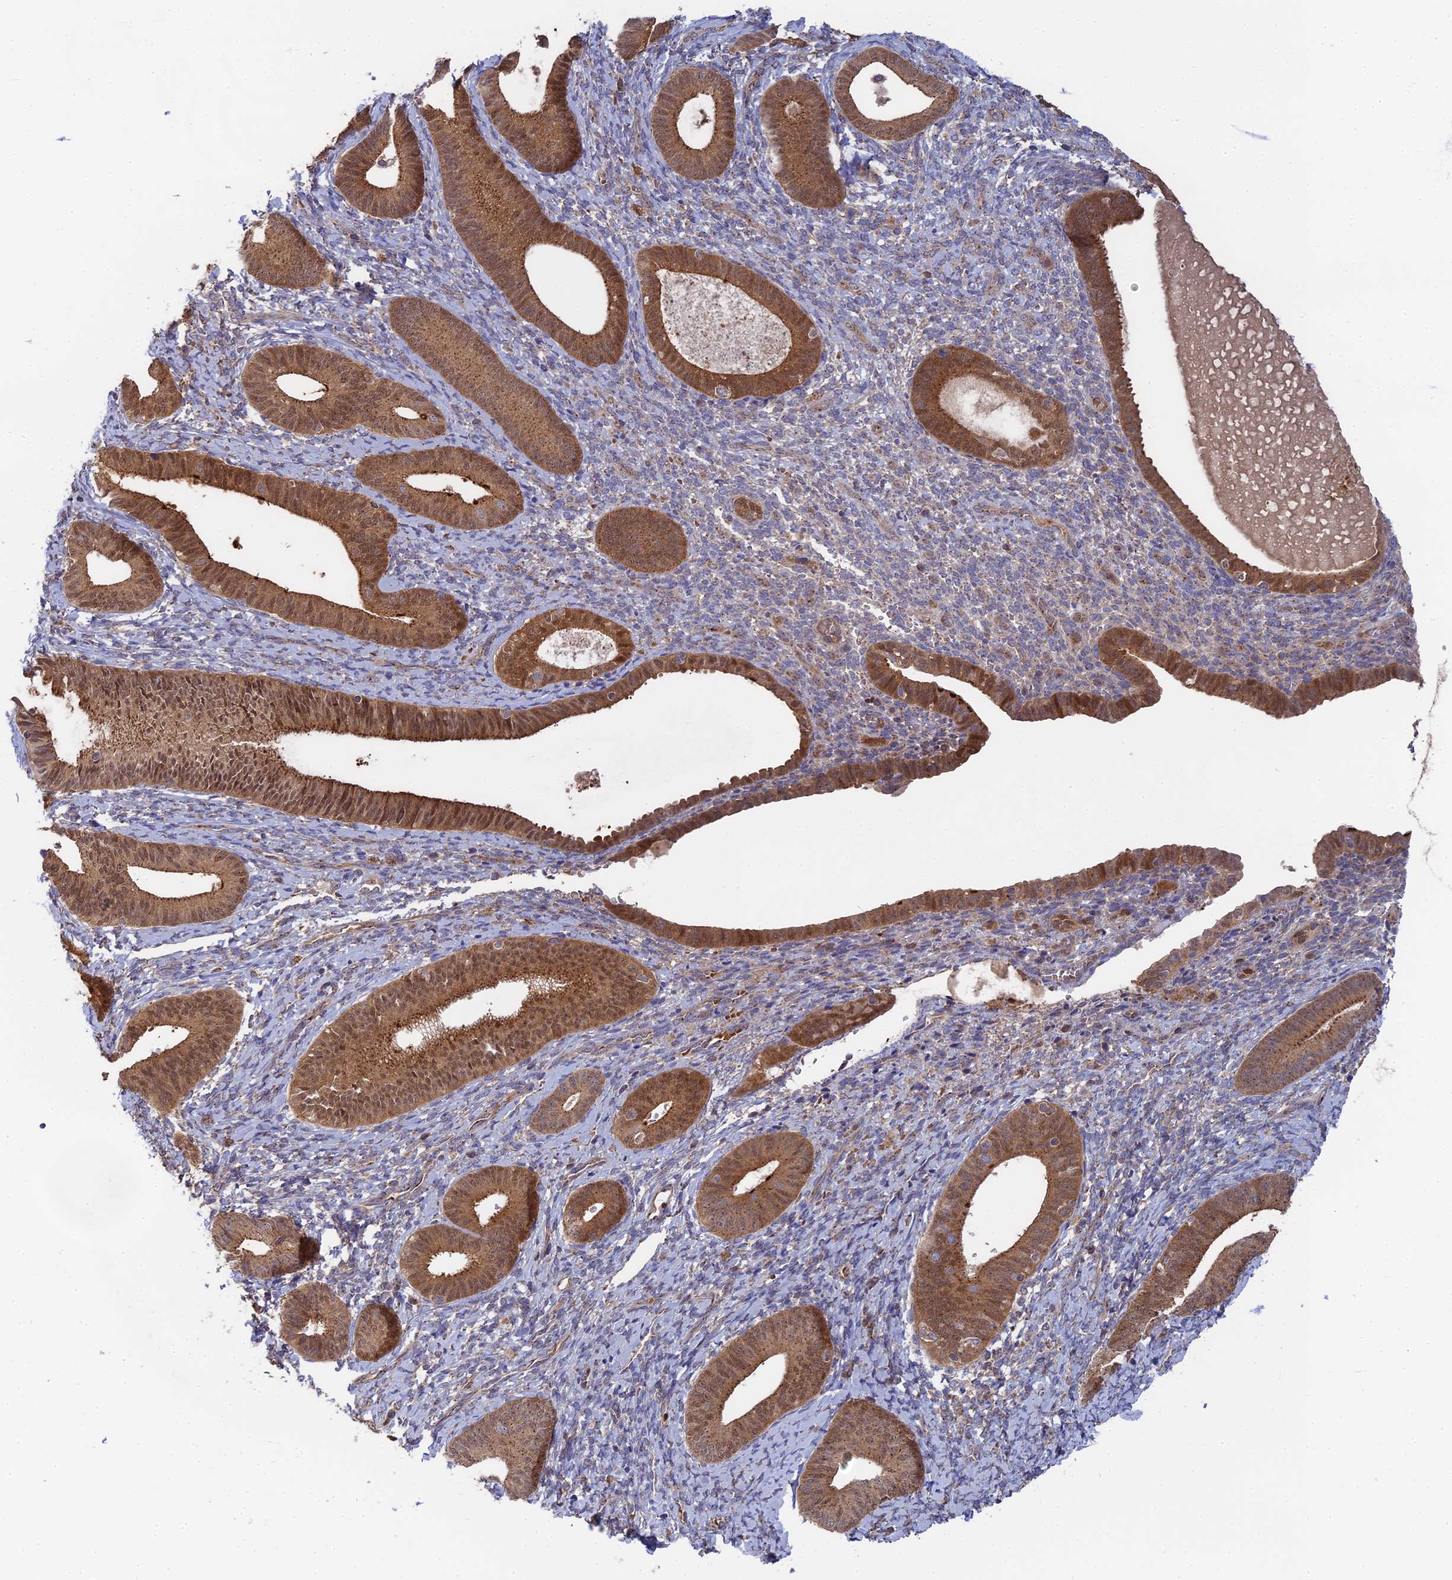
{"staining": {"intensity": "negative", "quantity": "none", "location": "none"}, "tissue": "endometrium", "cell_type": "Cells in endometrial stroma", "image_type": "normal", "snomed": [{"axis": "morphology", "description": "Normal tissue, NOS"}, {"axis": "topography", "description": "Endometrium"}], "caption": "A photomicrograph of human endometrium is negative for staining in cells in endometrial stroma.", "gene": "RPIA", "patient": {"sex": "female", "age": 65}}